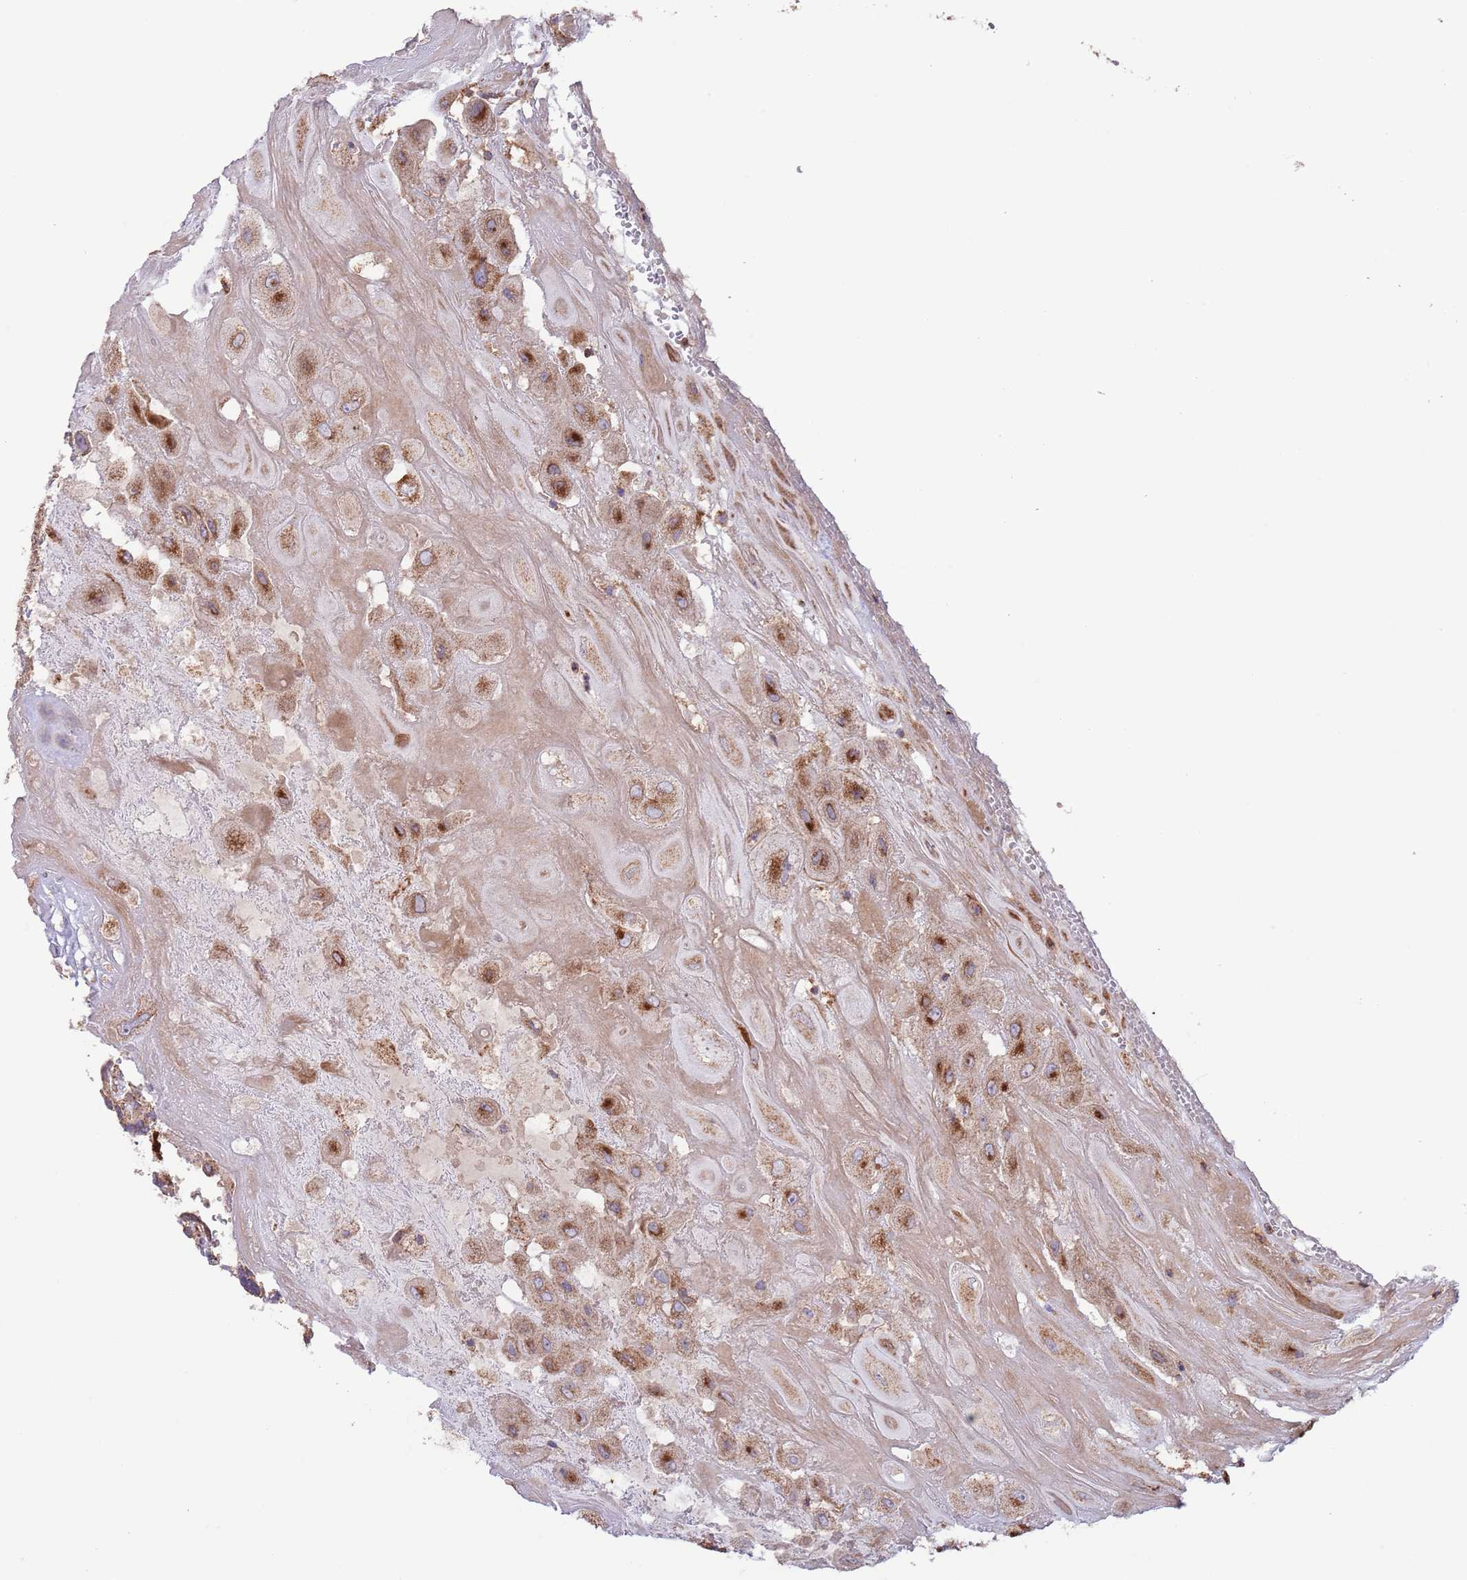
{"staining": {"intensity": "strong", "quantity": ">75%", "location": "cytoplasmic/membranous"}, "tissue": "placenta", "cell_type": "Decidual cells", "image_type": "normal", "snomed": [{"axis": "morphology", "description": "Normal tissue, NOS"}, {"axis": "topography", "description": "Placenta"}], "caption": "Immunohistochemical staining of benign placenta displays high levels of strong cytoplasmic/membranous expression in about >75% of decidual cells. (DAB (3,3'-diaminobenzidine) IHC with brightfield microscopy, high magnification).", "gene": "DNAJA3", "patient": {"sex": "female", "age": 32}}